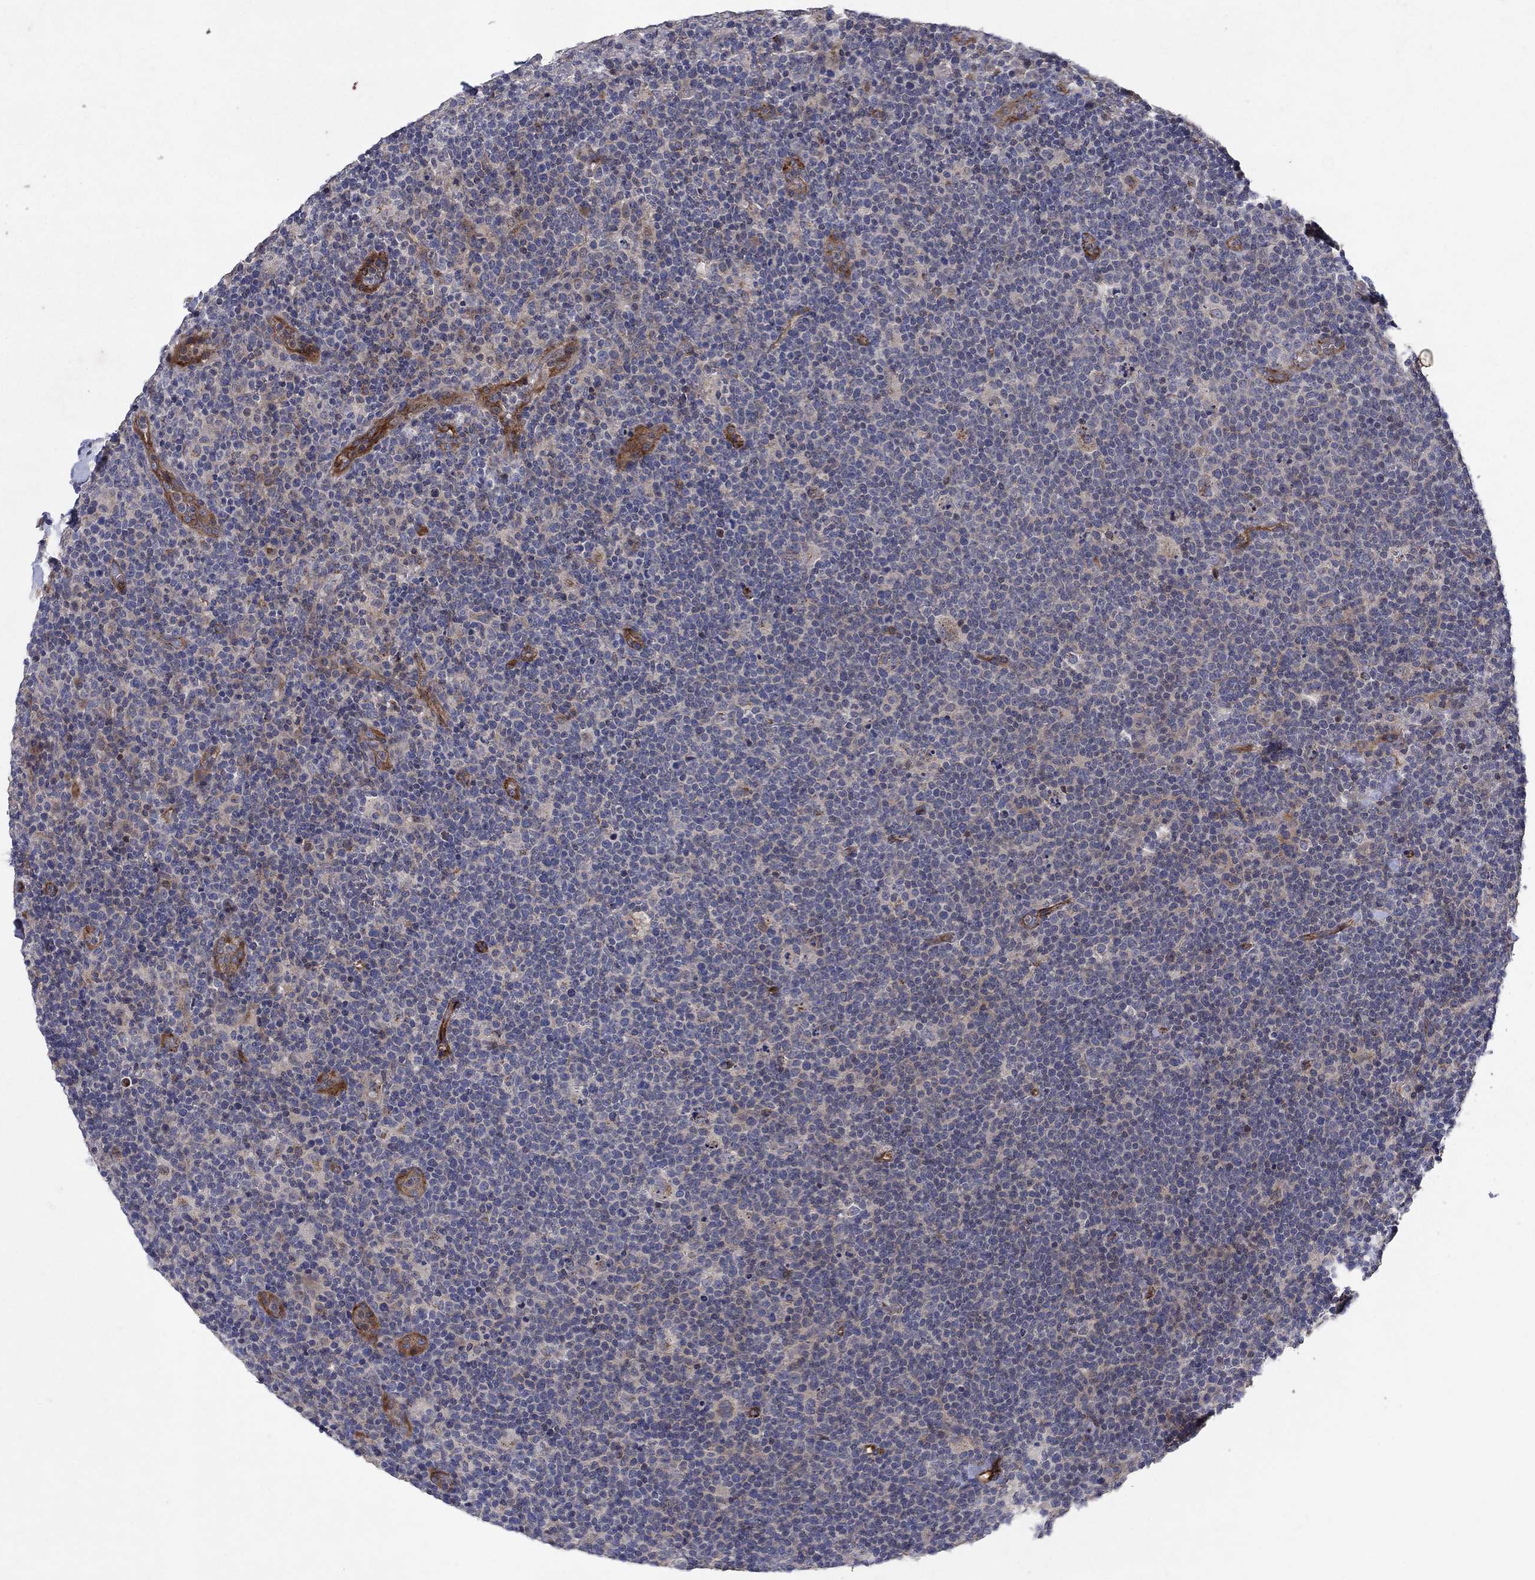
{"staining": {"intensity": "weak", "quantity": "25%-75%", "location": "cytoplasmic/membranous"}, "tissue": "lymphoma", "cell_type": "Tumor cells", "image_type": "cancer", "snomed": [{"axis": "morphology", "description": "Malignant lymphoma, non-Hodgkin's type, High grade"}, {"axis": "topography", "description": "Lymph node"}], "caption": "Brown immunohistochemical staining in malignant lymphoma, non-Hodgkin's type (high-grade) exhibits weak cytoplasmic/membranous positivity in about 25%-75% of tumor cells.", "gene": "FRG1", "patient": {"sex": "male", "age": 61}}